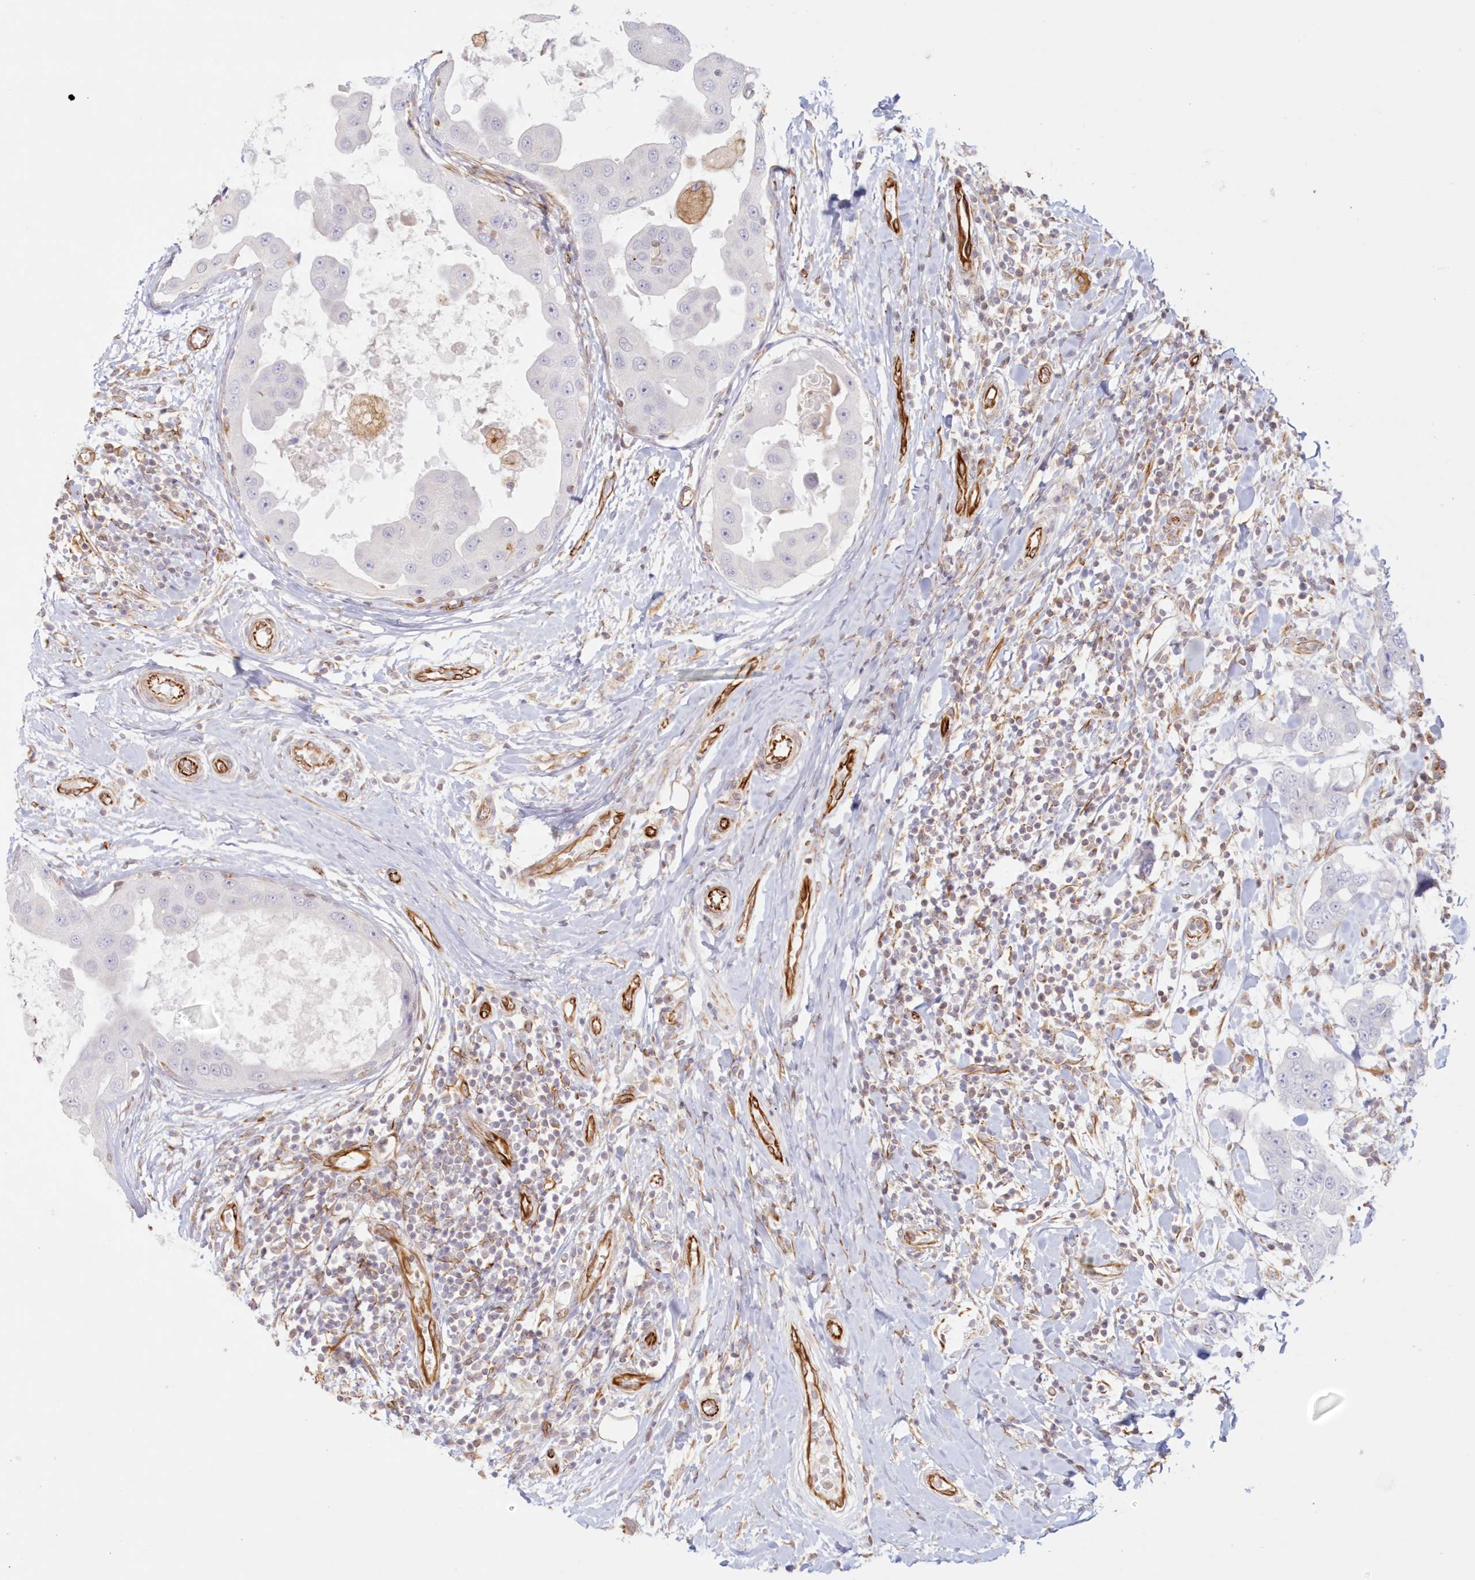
{"staining": {"intensity": "negative", "quantity": "none", "location": "none"}, "tissue": "breast cancer", "cell_type": "Tumor cells", "image_type": "cancer", "snomed": [{"axis": "morphology", "description": "Duct carcinoma"}, {"axis": "topography", "description": "Breast"}], "caption": "Immunohistochemistry (IHC) micrograph of human breast cancer stained for a protein (brown), which displays no expression in tumor cells.", "gene": "DMRTB1", "patient": {"sex": "female", "age": 27}}